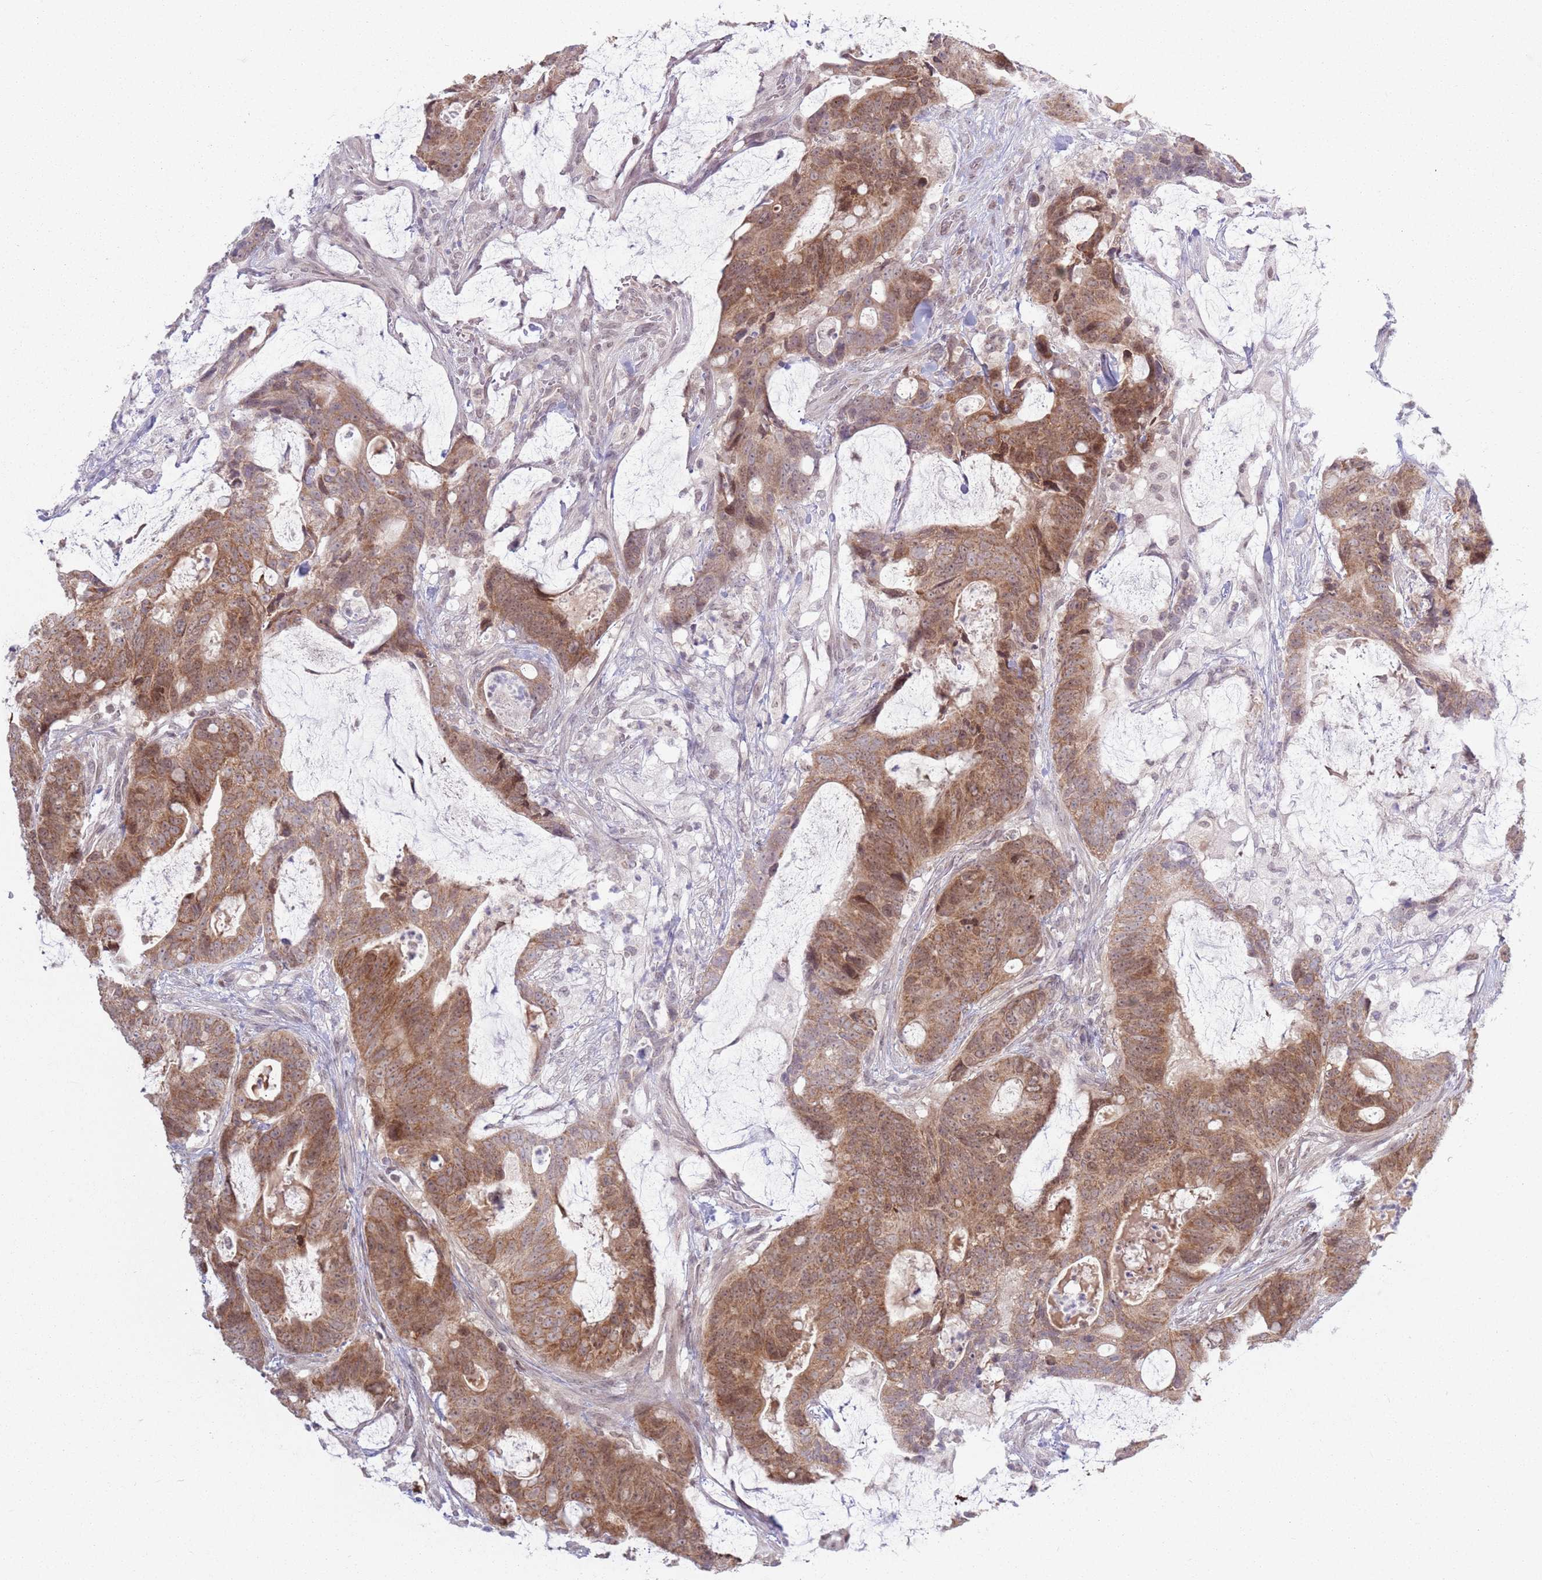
{"staining": {"intensity": "moderate", "quantity": ">75%", "location": "cytoplasmic/membranous,nuclear"}, "tissue": "colorectal cancer", "cell_type": "Tumor cells", "image_type": "cancer", "snomed": [{"axis": "morphology", "description": "Adenocarcinoma, NOS"}, {"axis": "topography", "description": "Colon"}], "caption": "There is medium levels of moderate cytoplasmic/membranous and nuclear positivity in tumor cells of adenocarcinoma (colorectal), as demonstrated by immunohistochemical staining (brown color).", "gene": "MRPL34", "patient": {"sex": "female", "age": 82}}